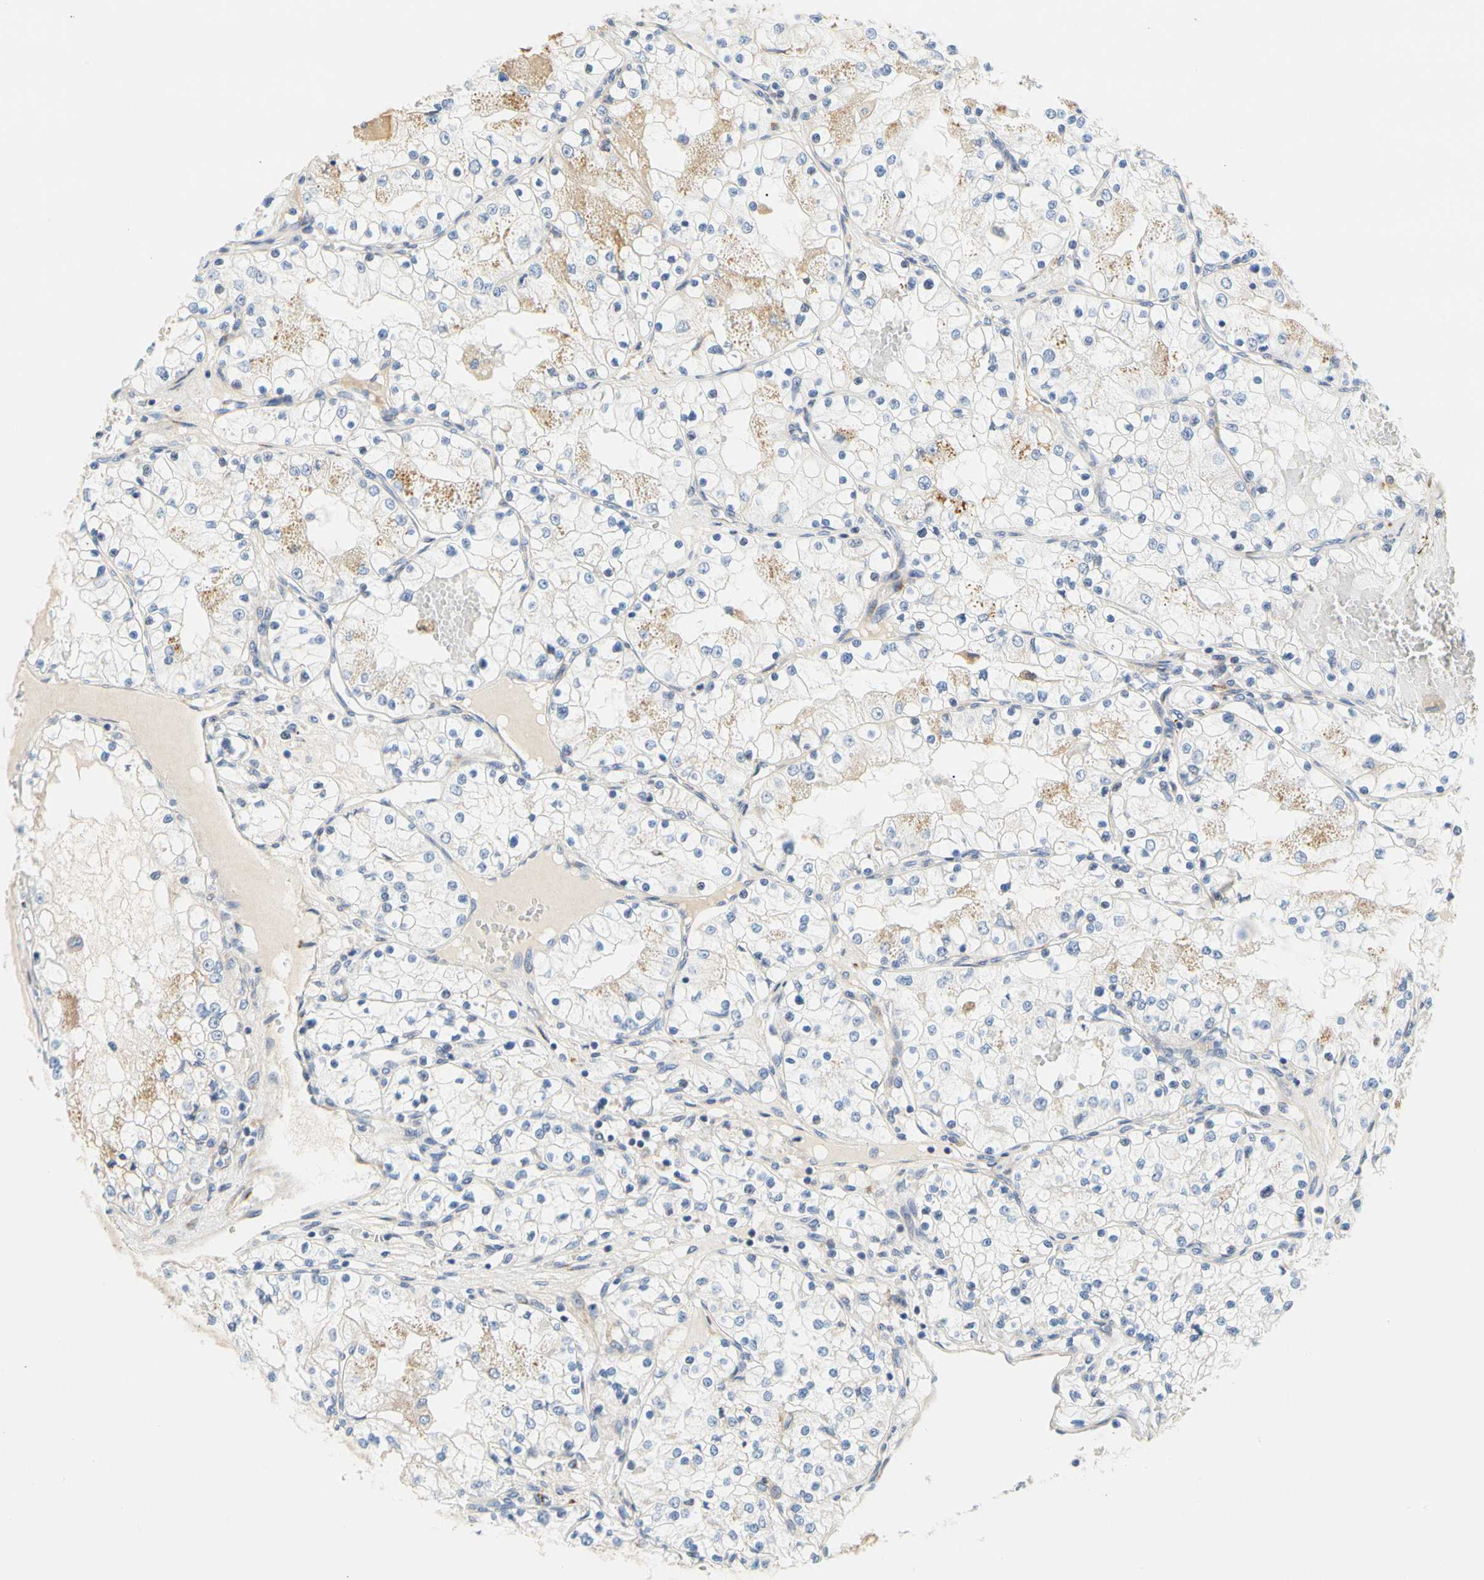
{"staining": {"intensity": "weak", "quantity": "<25%", "location": "cytoplasmic/membranous"}, "tissue": "renal cancer", "cell_type": "Tumor cells", "image_type": "cancer", "snomed": [{"axis": "morphology", "description": "Adenocarcinoma, NOS"}, {"axis": "topography", "description": "Kidney"}], "caption": "Micrograph shows no protein positivity in tumor cells of adenocarcinoma (renal) tissue.", "gene": "ZNF236", "patient": {"sex": "male", "age": 68}}